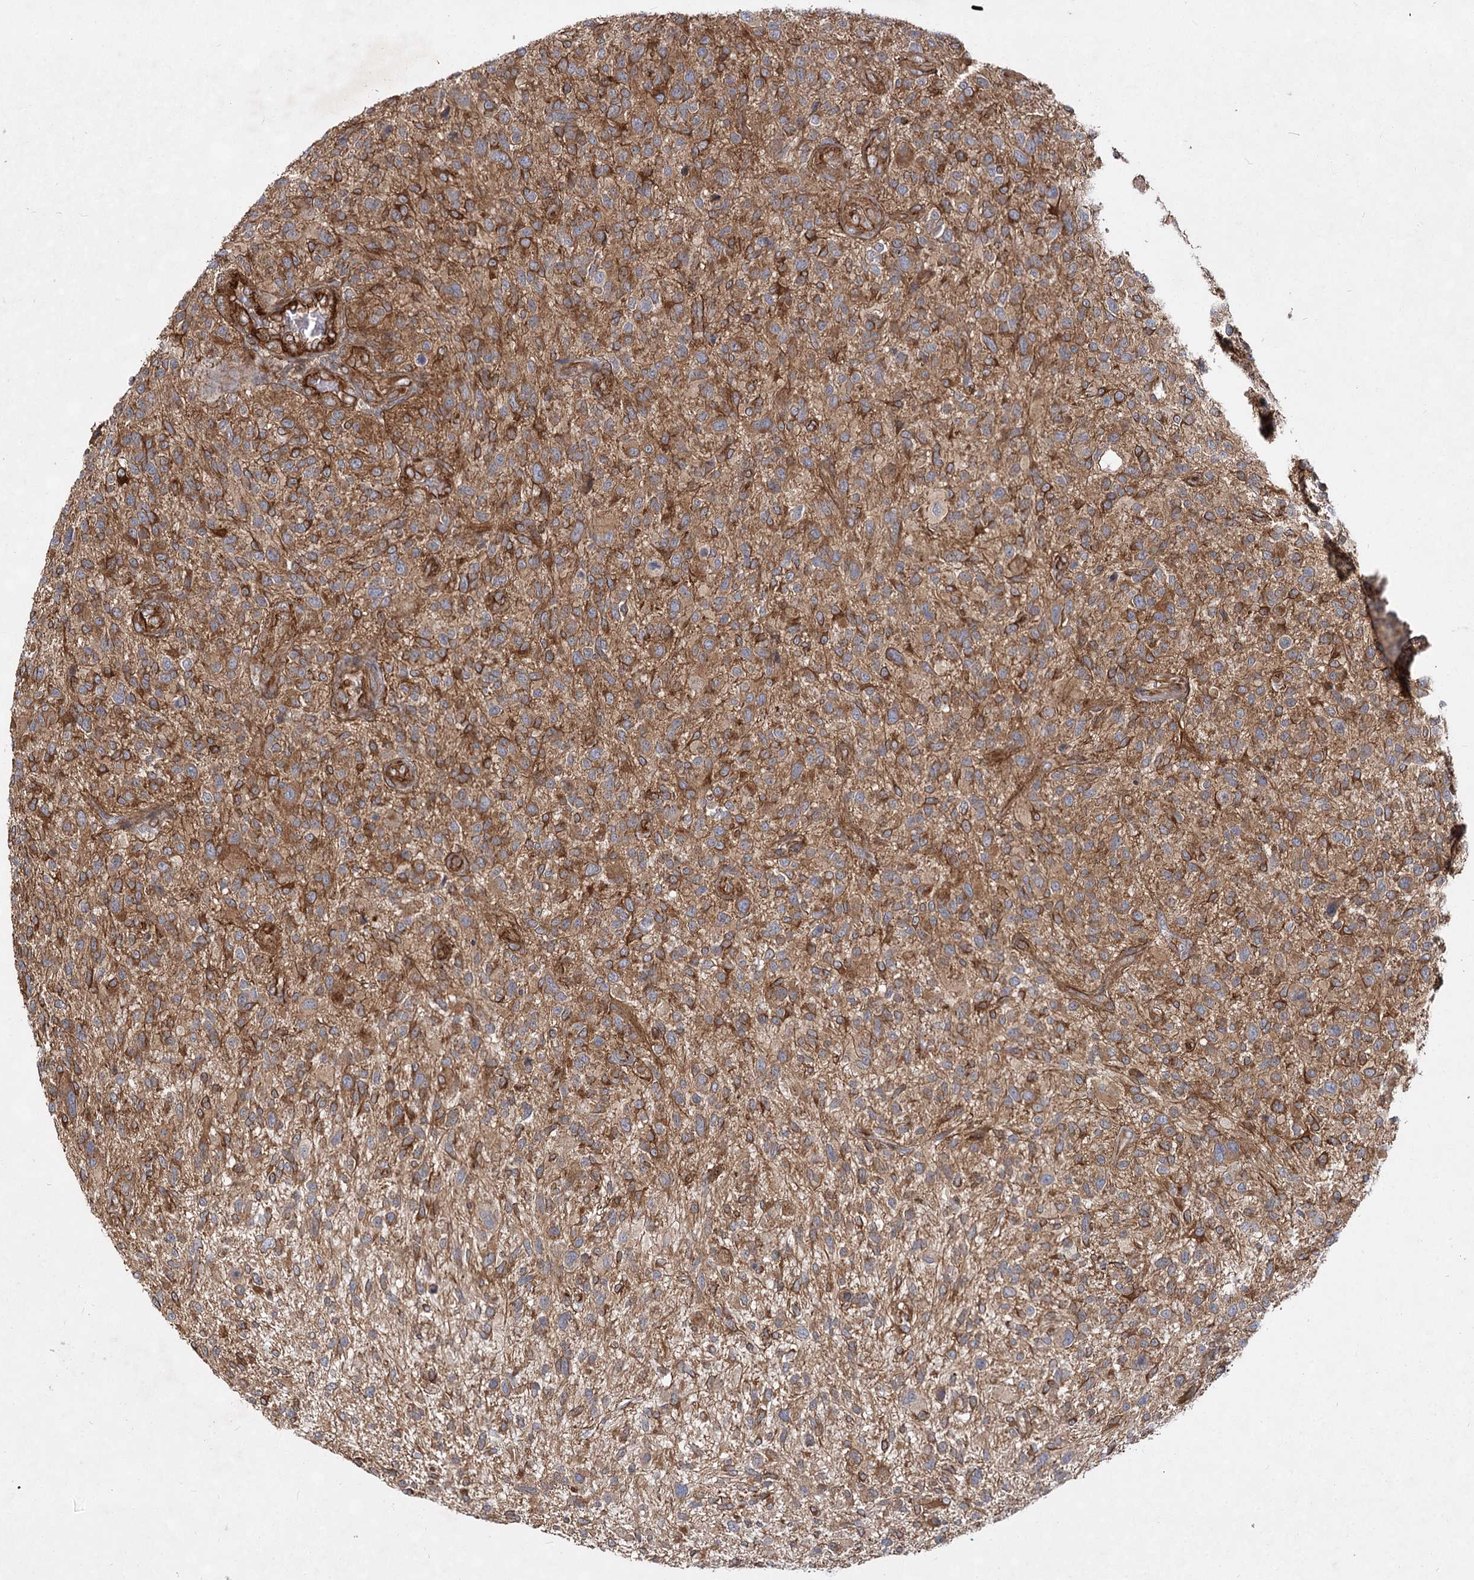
{"staining": {"intensity": "strong", "quantity": ">75%", "location": "cytoplasmic/membranous"}, "tissue": "glioma", "cell_type": "Tumor cells", "image_type": "cancer", "snomed": [{"axis": "morphology", "description": "Glioma, malignant, High grade"}, {"axis": "topography", "description": "Brain"}], "caption": "Immunohistochemistry (IHC) histopathology image of human high-grade glioma (malignant) stained for a protein (brown), which displays high levels of strong cytoplasmic/membranous positivity in about >75% of tumor cells.", "gene": "IQSEC1", "patient": {"sex": "male", "age": 47}}